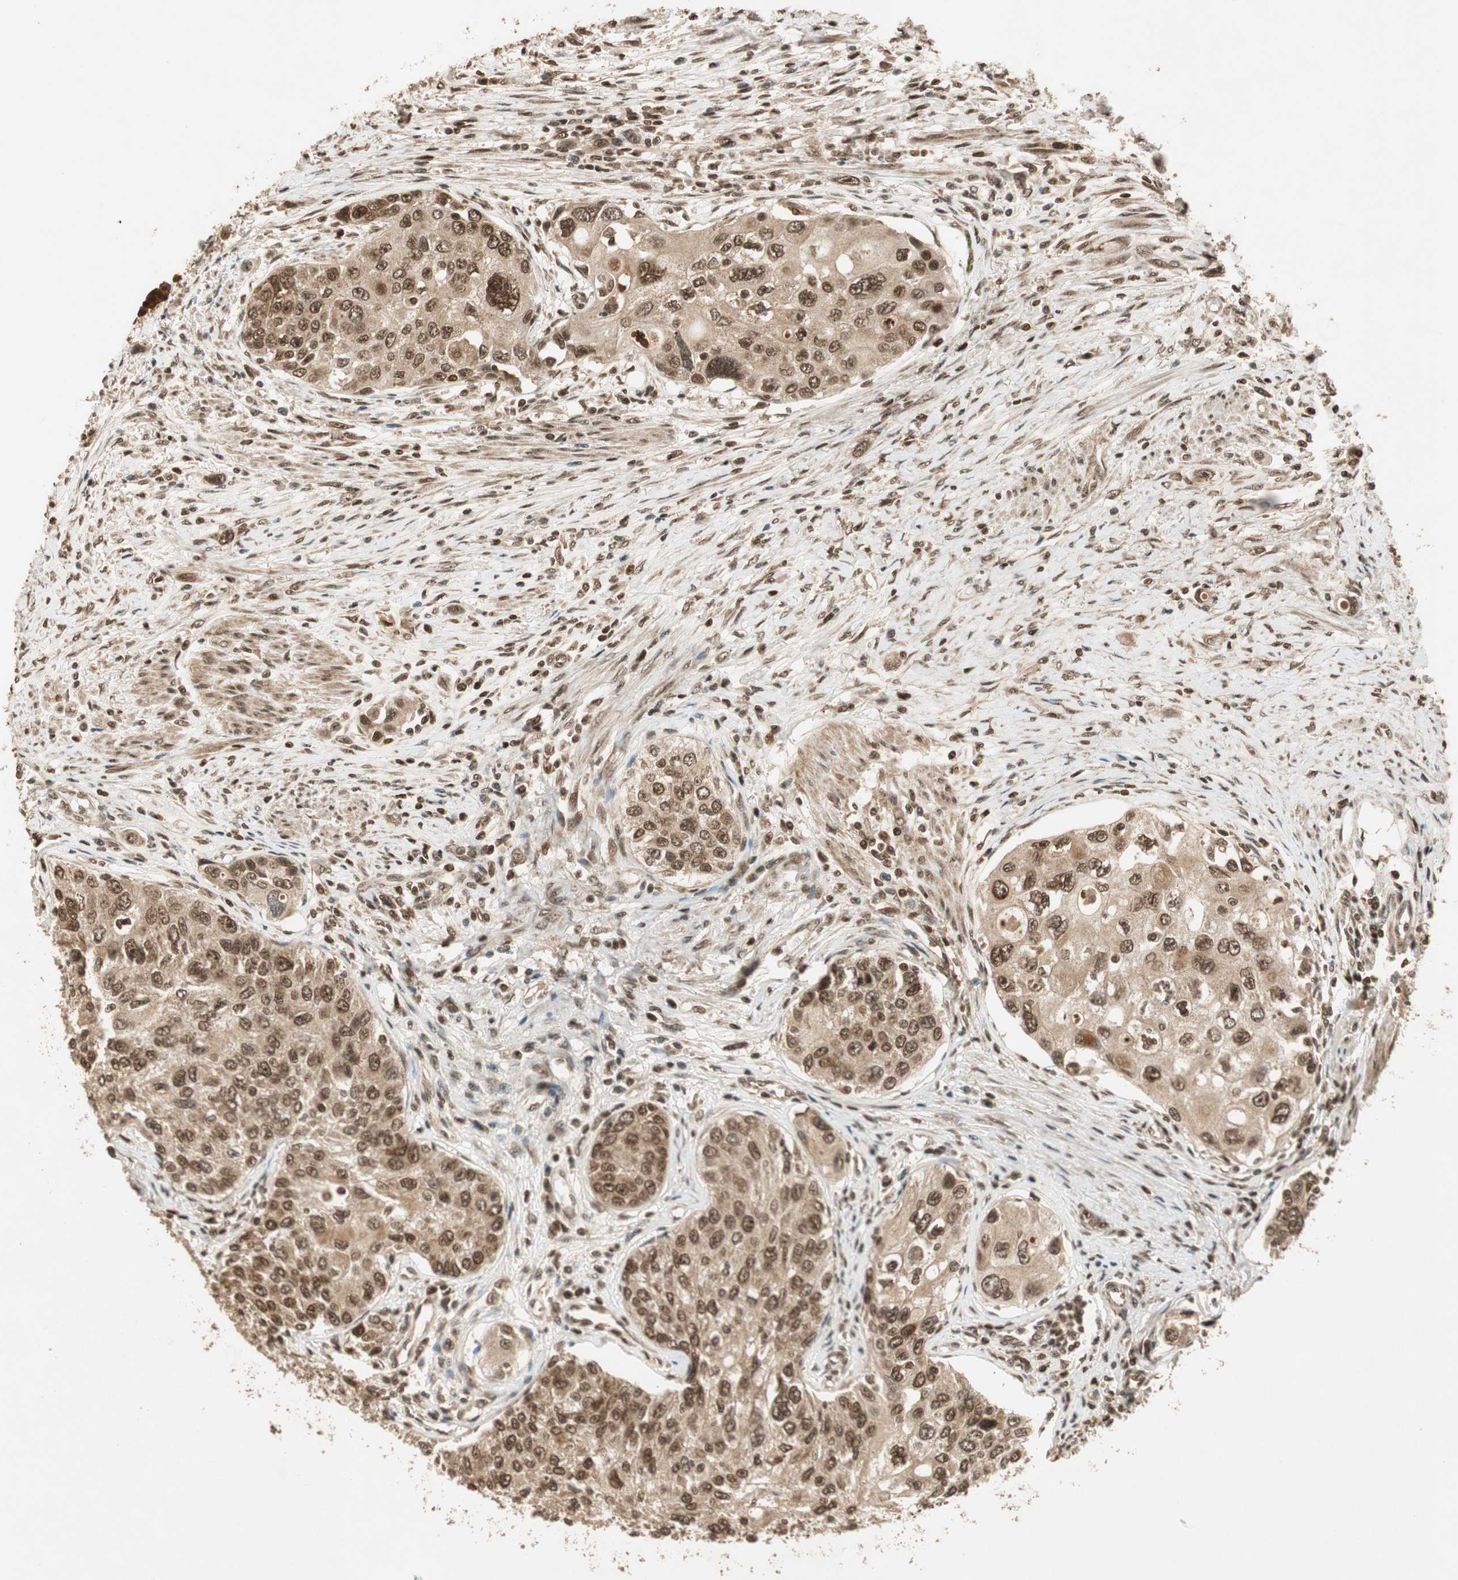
{"staining": {"intensity": "strong", "quantity": ">75%", "location": "cytoplasmic/membranous,nuclear"}, "tissue": "urothelial cancer", "cell_type": "Tumor cells", "image_type": "cancer", "snomed": [{"axis": "morphology", "description": "Urothelial carcinoma, High grade"}, {"axis": "topography", "description": "Urinary bladder"}], "caption": "Protein staining by immunohistochemistry (IHC) exhibits strong cytoplasmic/membranous and nuclear expression in about >75% of tumor cells in urothelial carcinoma (high-grade).", "gene": "RPA3", "patient": {"sex": "female", "age": 56}}